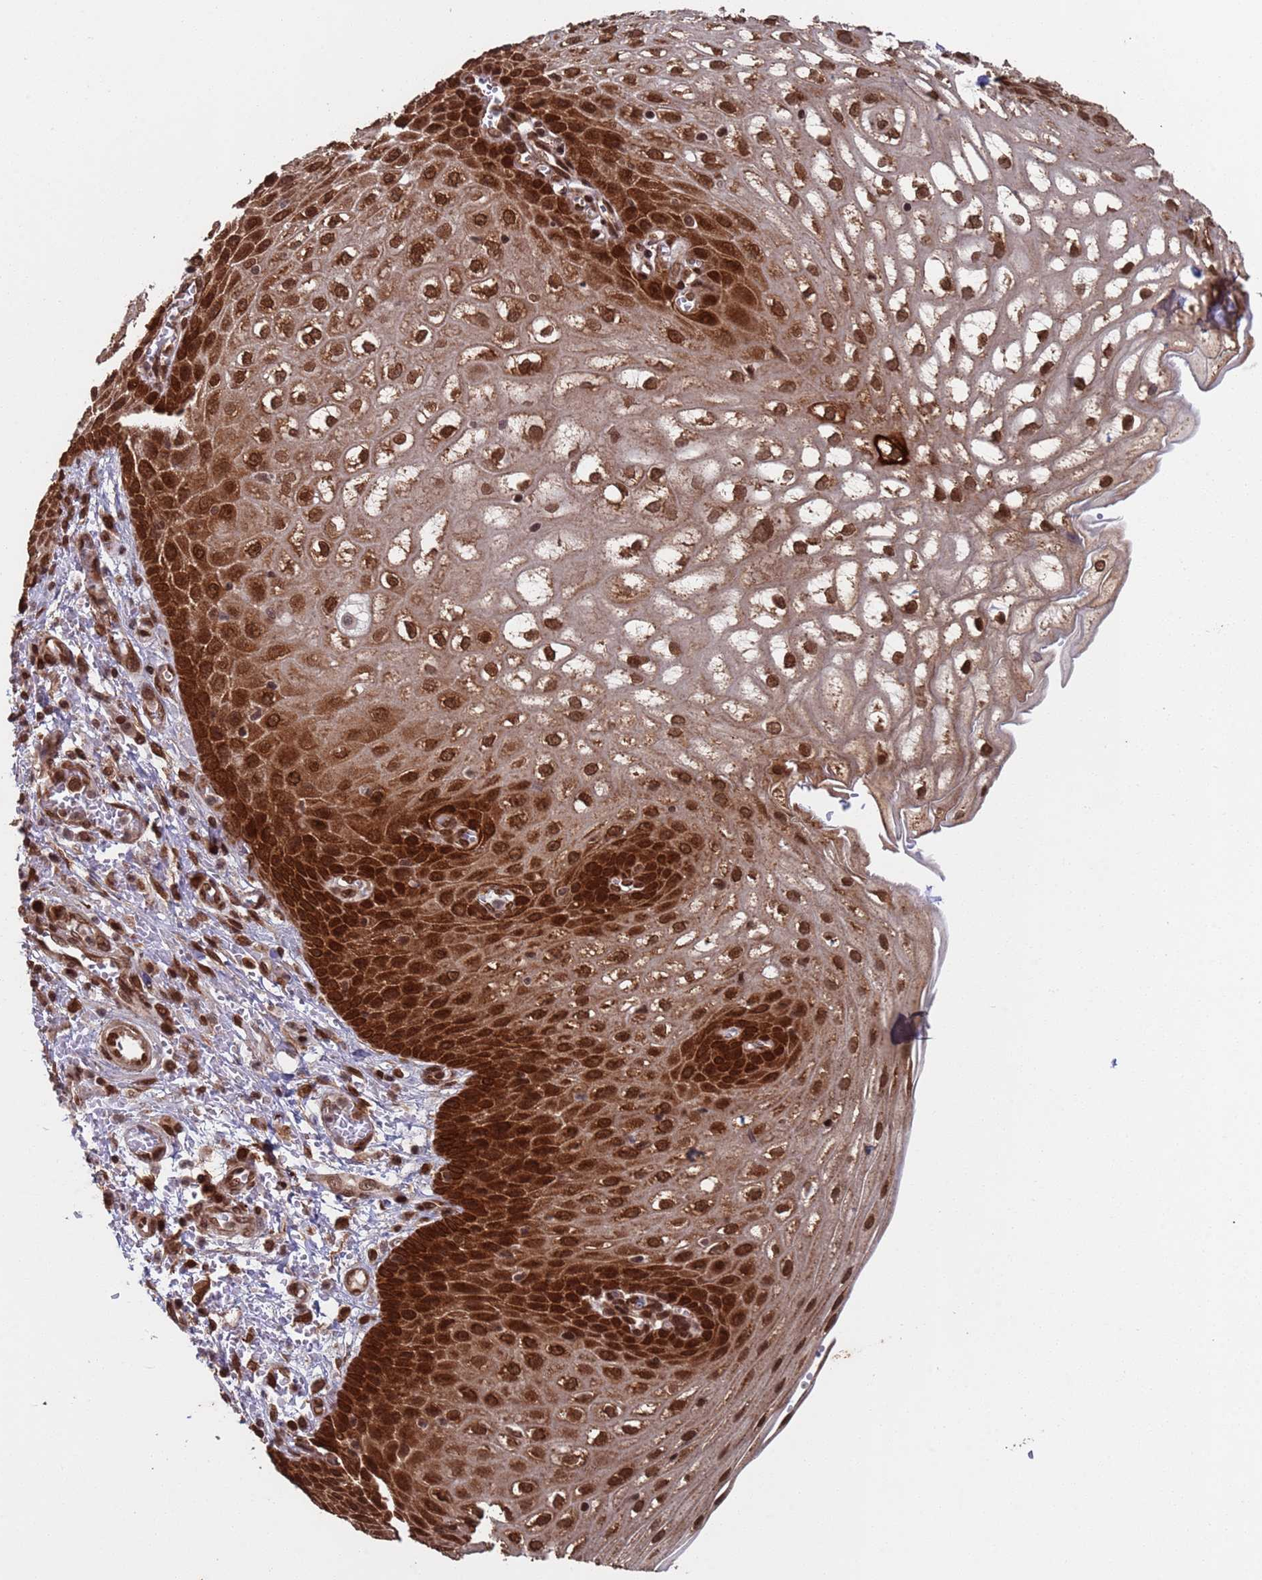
{"staining": {"intensity": "strong", "quantity": ">75%", "location": "cytoplasmic/membranous,nuclear"}, "tissue": "esophagus", "cell_type": "Squamous epithelial cells", "image_type": "normal", "snomed": [{"axis": "morphology", "description": "Normal tissue, NOS"}, {"axis": "topography", "description": "Esophagus"}], "caption": "A histopathology image of esophagus stained for a protein displays strong cytoplasmic/membranous,nuclear brown staining in squamous epithelial cells.", "gene": "FUBP3", "patient": {"sex": "male", "age": 81}}